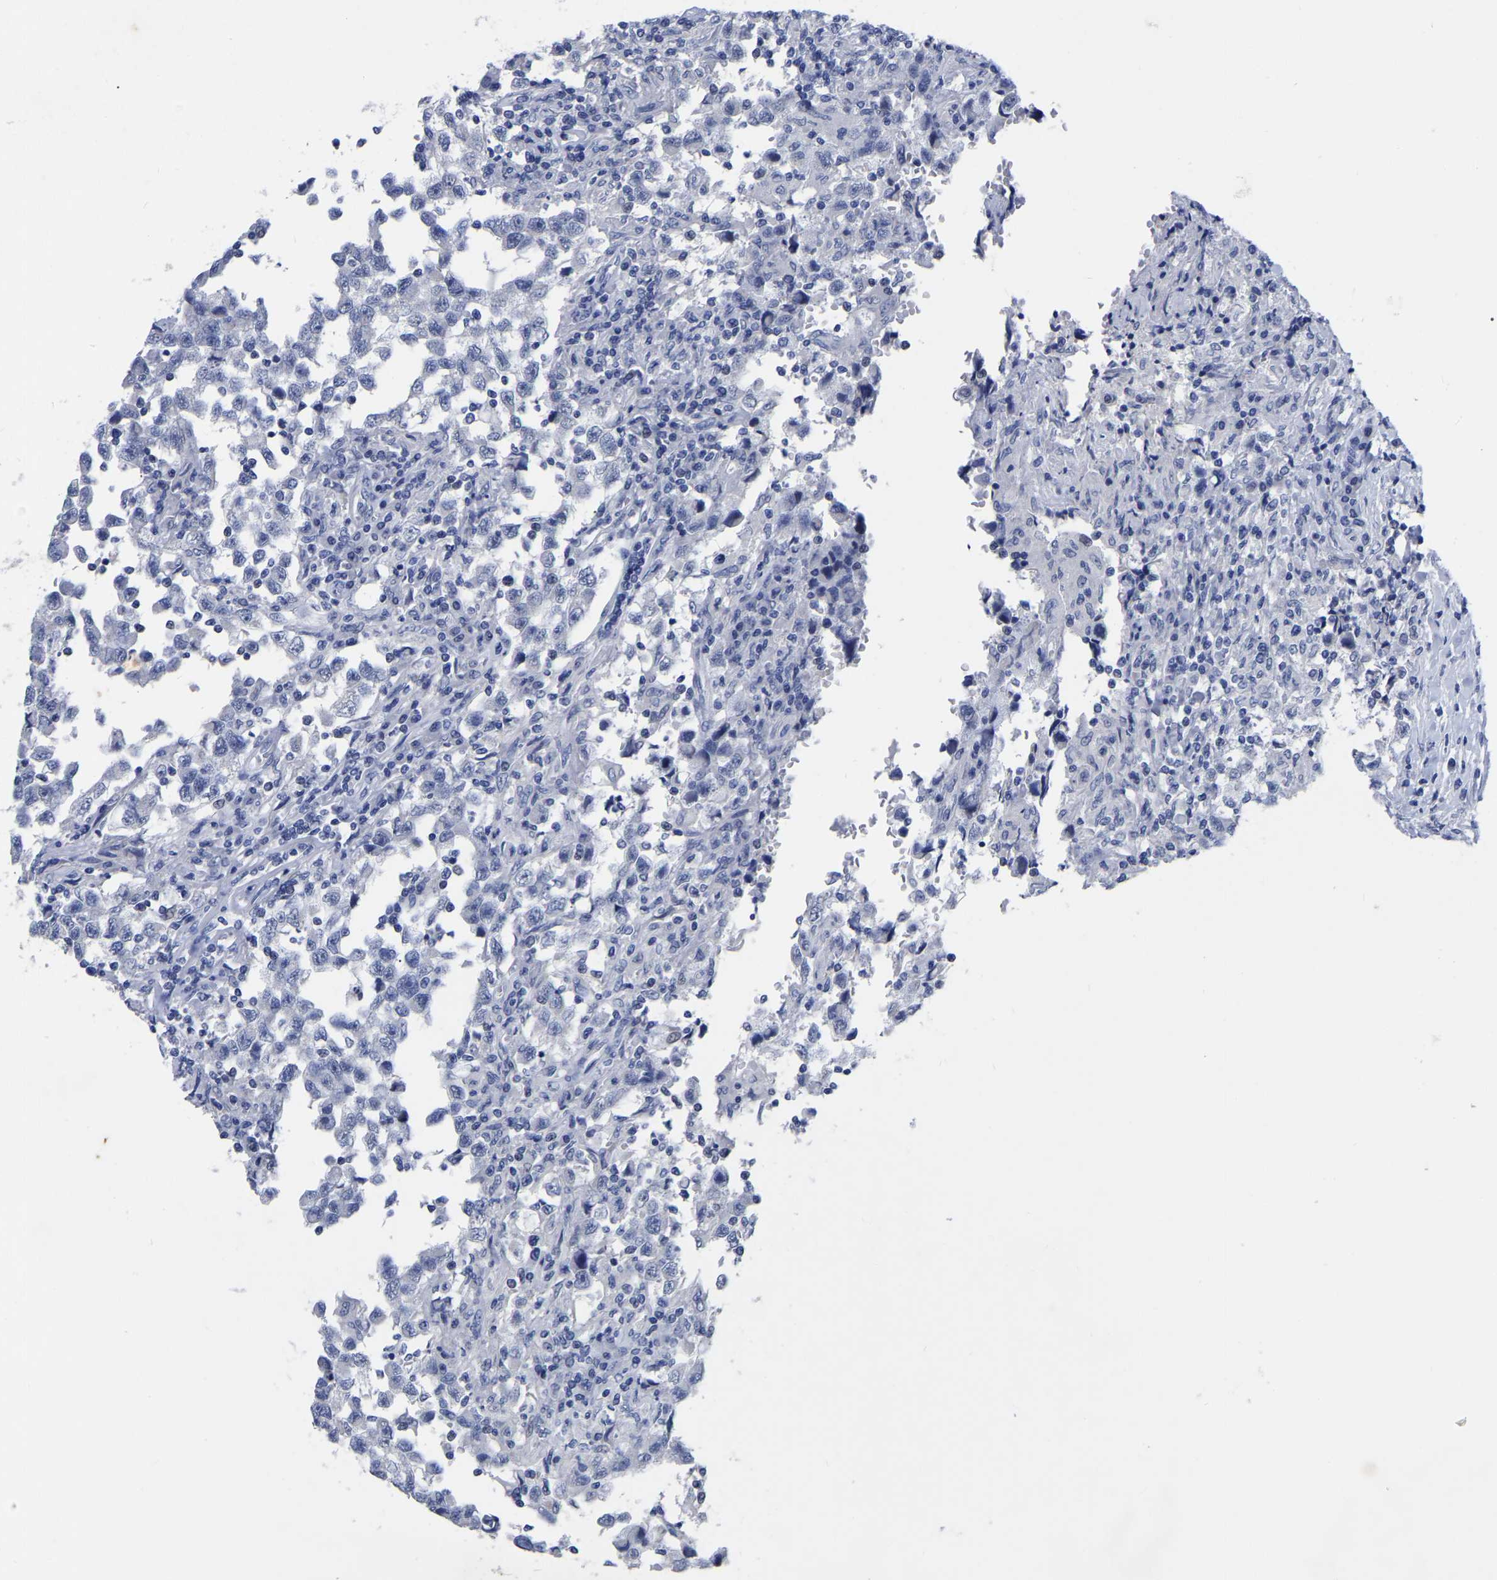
{"staining": {"intensity": "negative", "quantity": "none", "location": "none"}, "tissue": "testis cancer", "cell_type": "Tumor cells", "image_type": "cancer", "snomed": [{"axis": "morphology", "description": "Carcinoma, Embryonal, NOS"}, {"axis": "topography", "description": "Testis"}], "caption": "DAB immunohistochemical staining of human embryonal carcinoma (testis) demonstrates no significant staining in tumor cells.", "gene": "ANXA13", "patient": {"sex": "male", "age": 21}}